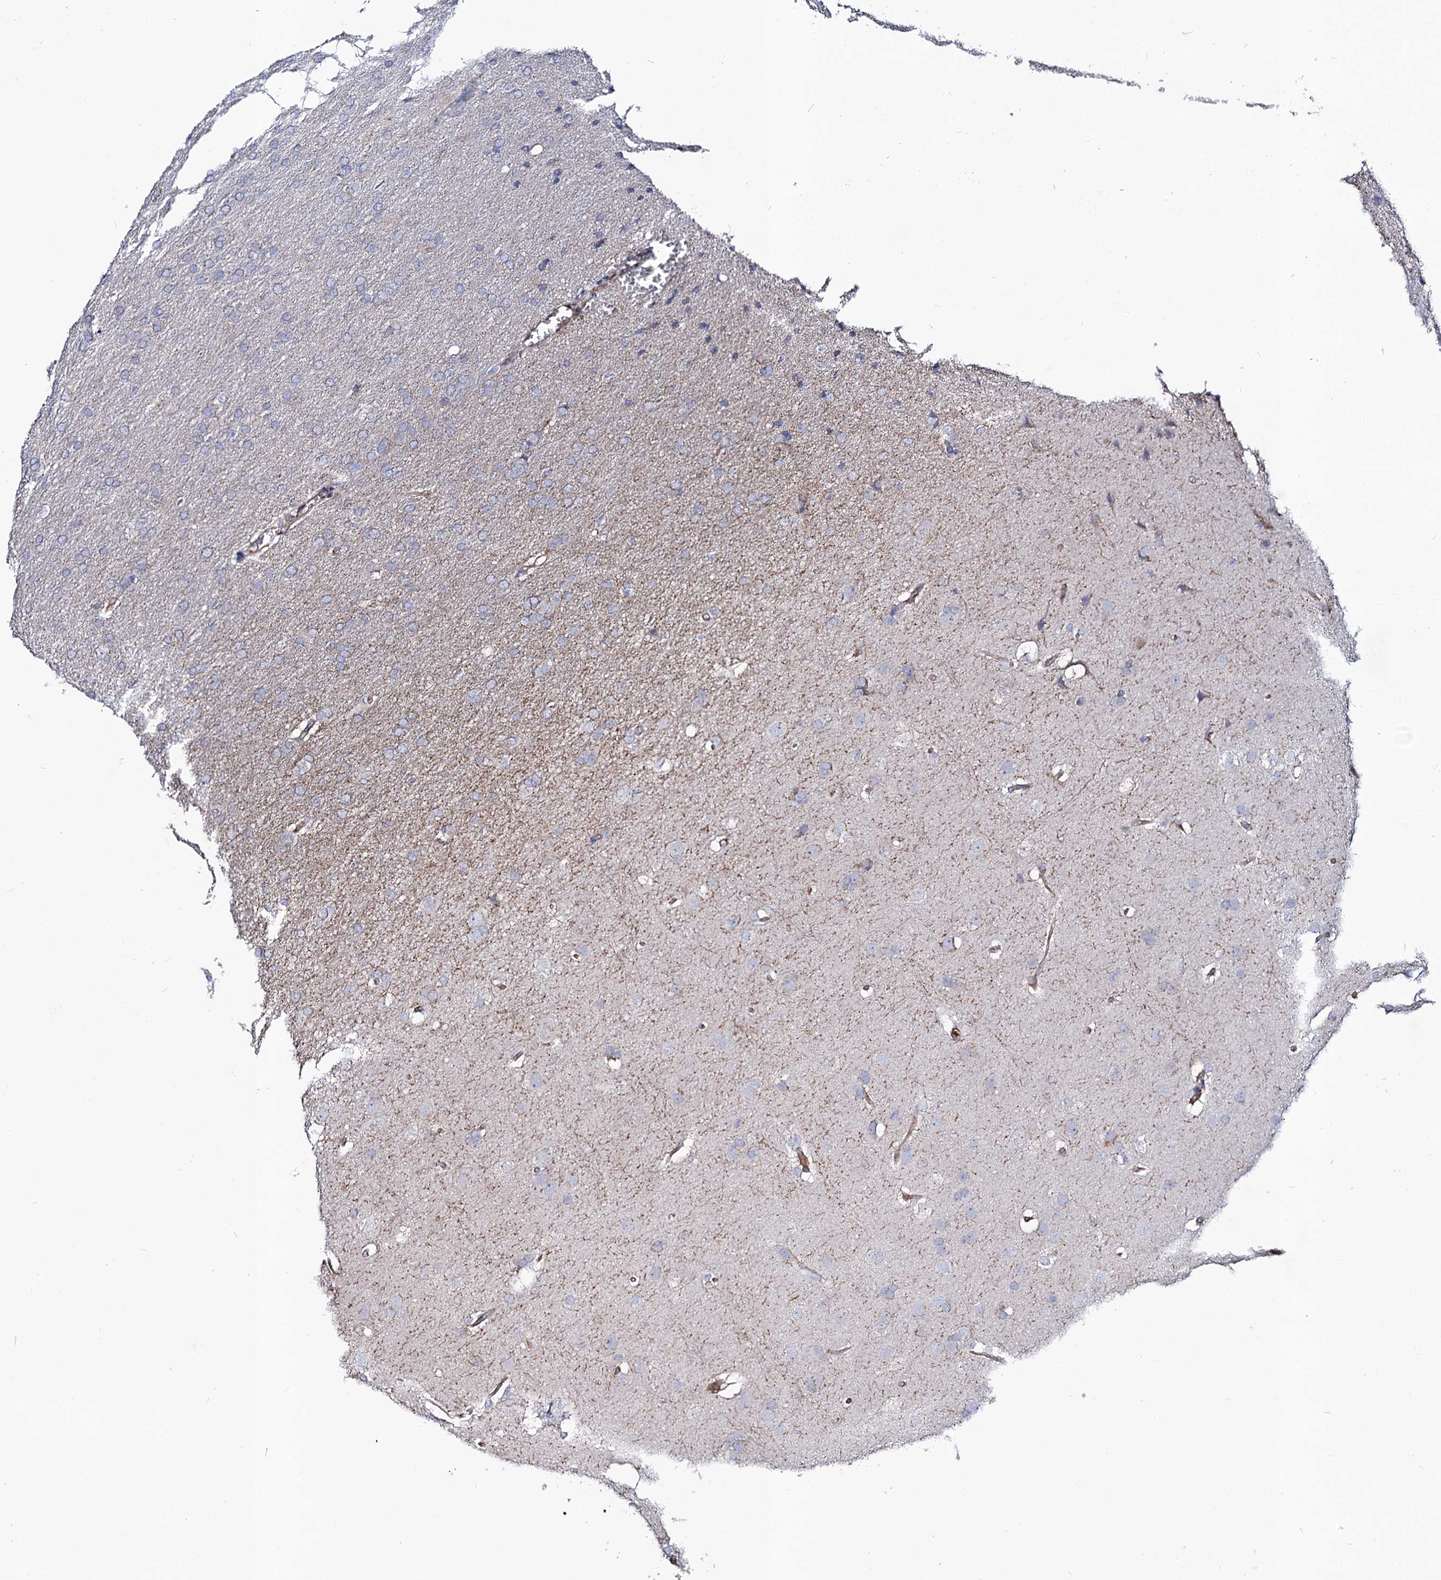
{"staining": {"intensity": "negative", "quantity": "none", "location": "none"}, "tissue": "glioma", "cell_type": "Tumor cells", "image_type": "cancer", "snomed": [{"axis": "morphology", "description": "Glioma, malignant, Low grade"}, {"axis": "topography", "description": "Brain"}], "caption": "This is a image of immunohistochemistry staining of malignant glioma (low-grade), which shows no expression in tumor cells.", "gene": "DYDC1", "patient": {"sex": "female", "age": 32}}